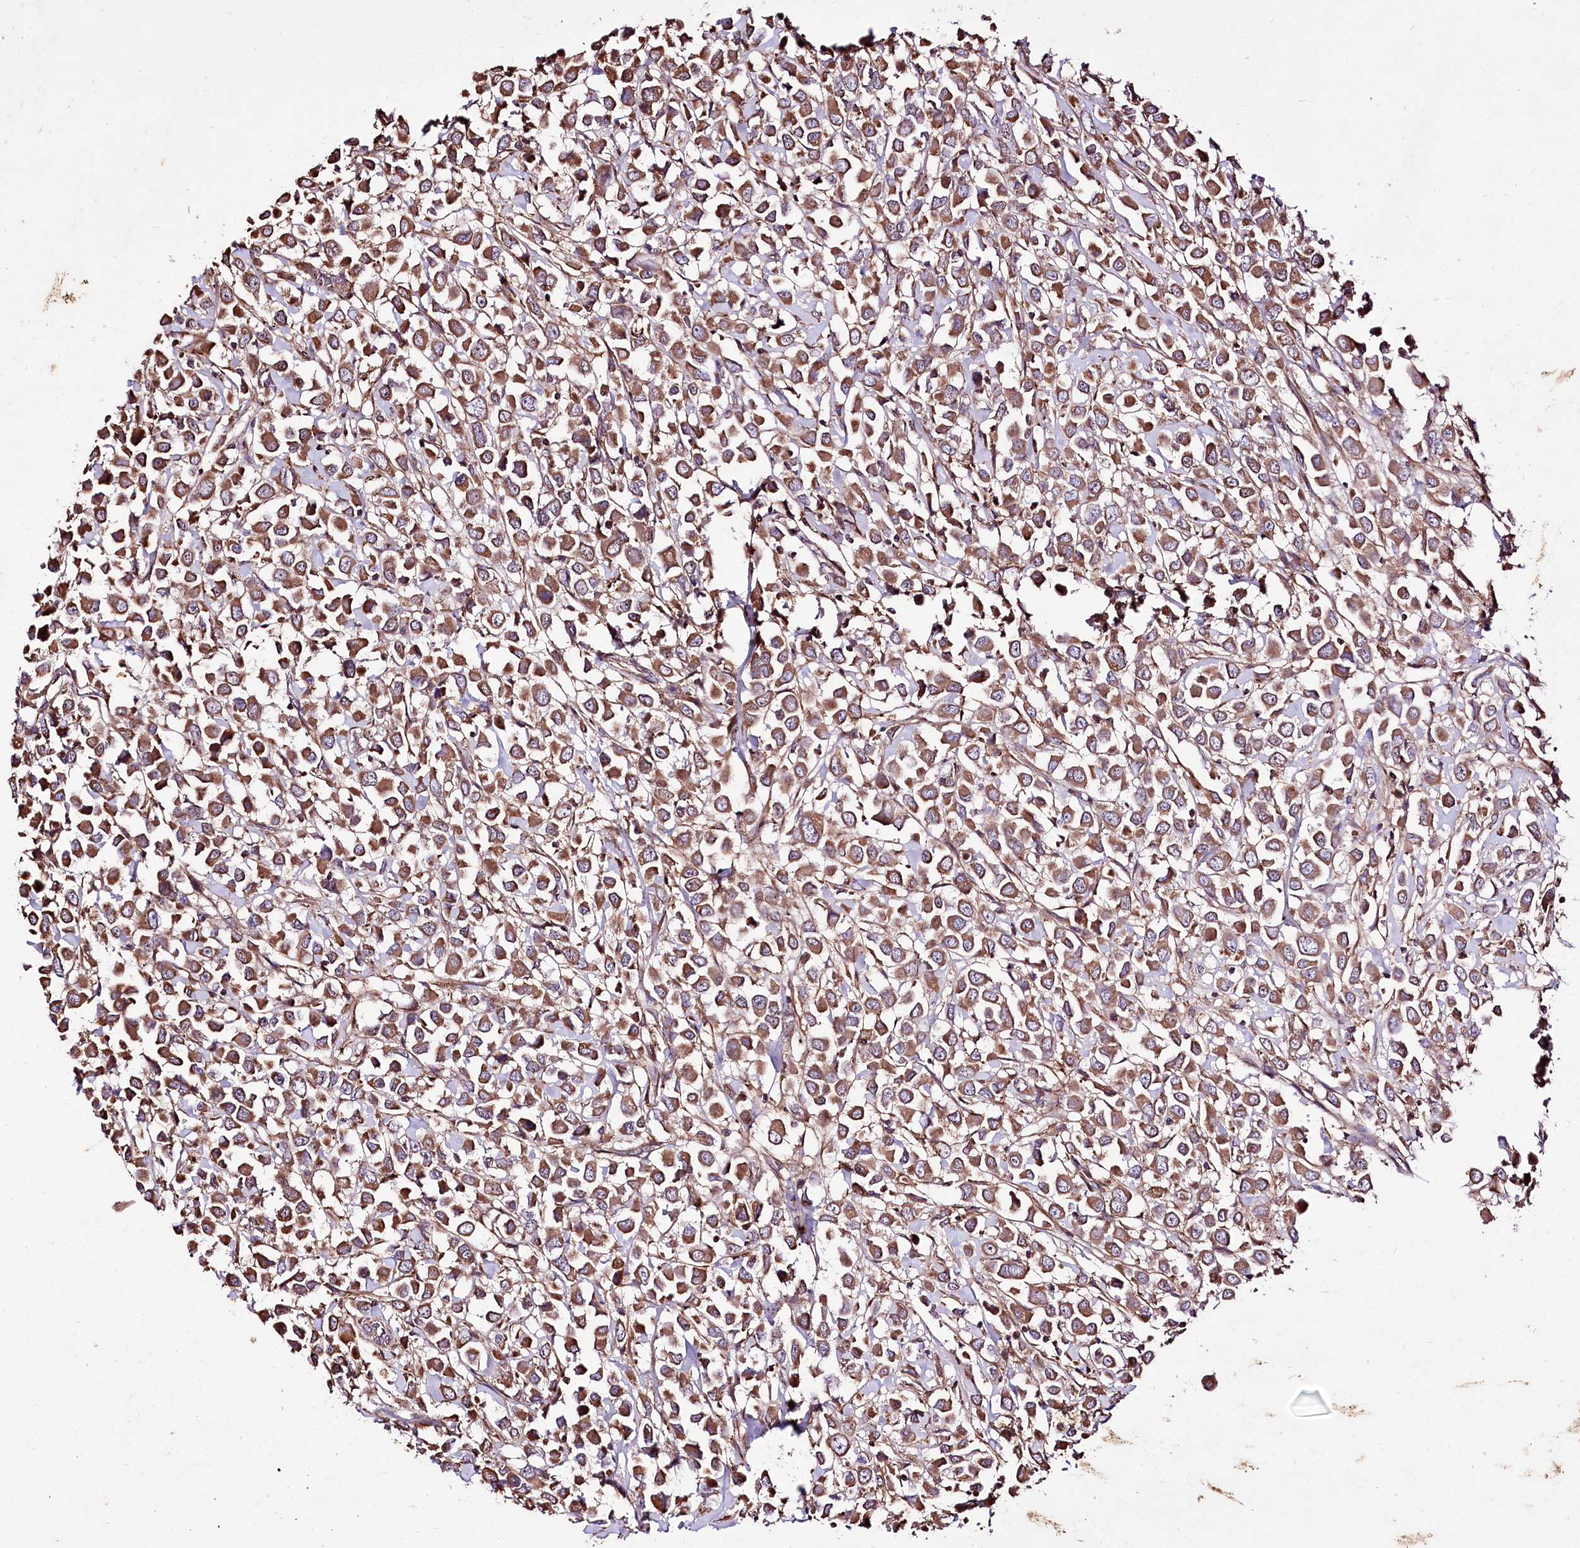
{"staining": {"intensity": "moderate", "quantity": ">75%", "location": "cytoplasmic/membranous"}, "tissue": "breast cancer", "cell_type": "Tumor cells", "image_type": "cancer", "snomed": [{"axis": "morphology", "description": "Duct carcinoma"}, {"axis": "topography", "description": "Breast"}], "caption": "Breast infiltrating ductal carcinoma was stained to show a protein in brown. There is medium levels of moderate cytoplasmic/membranous positivity in approximately >75% of tumor cells.", "gene": "WWC1", "patient": {"sex": "female", "age": 61}}